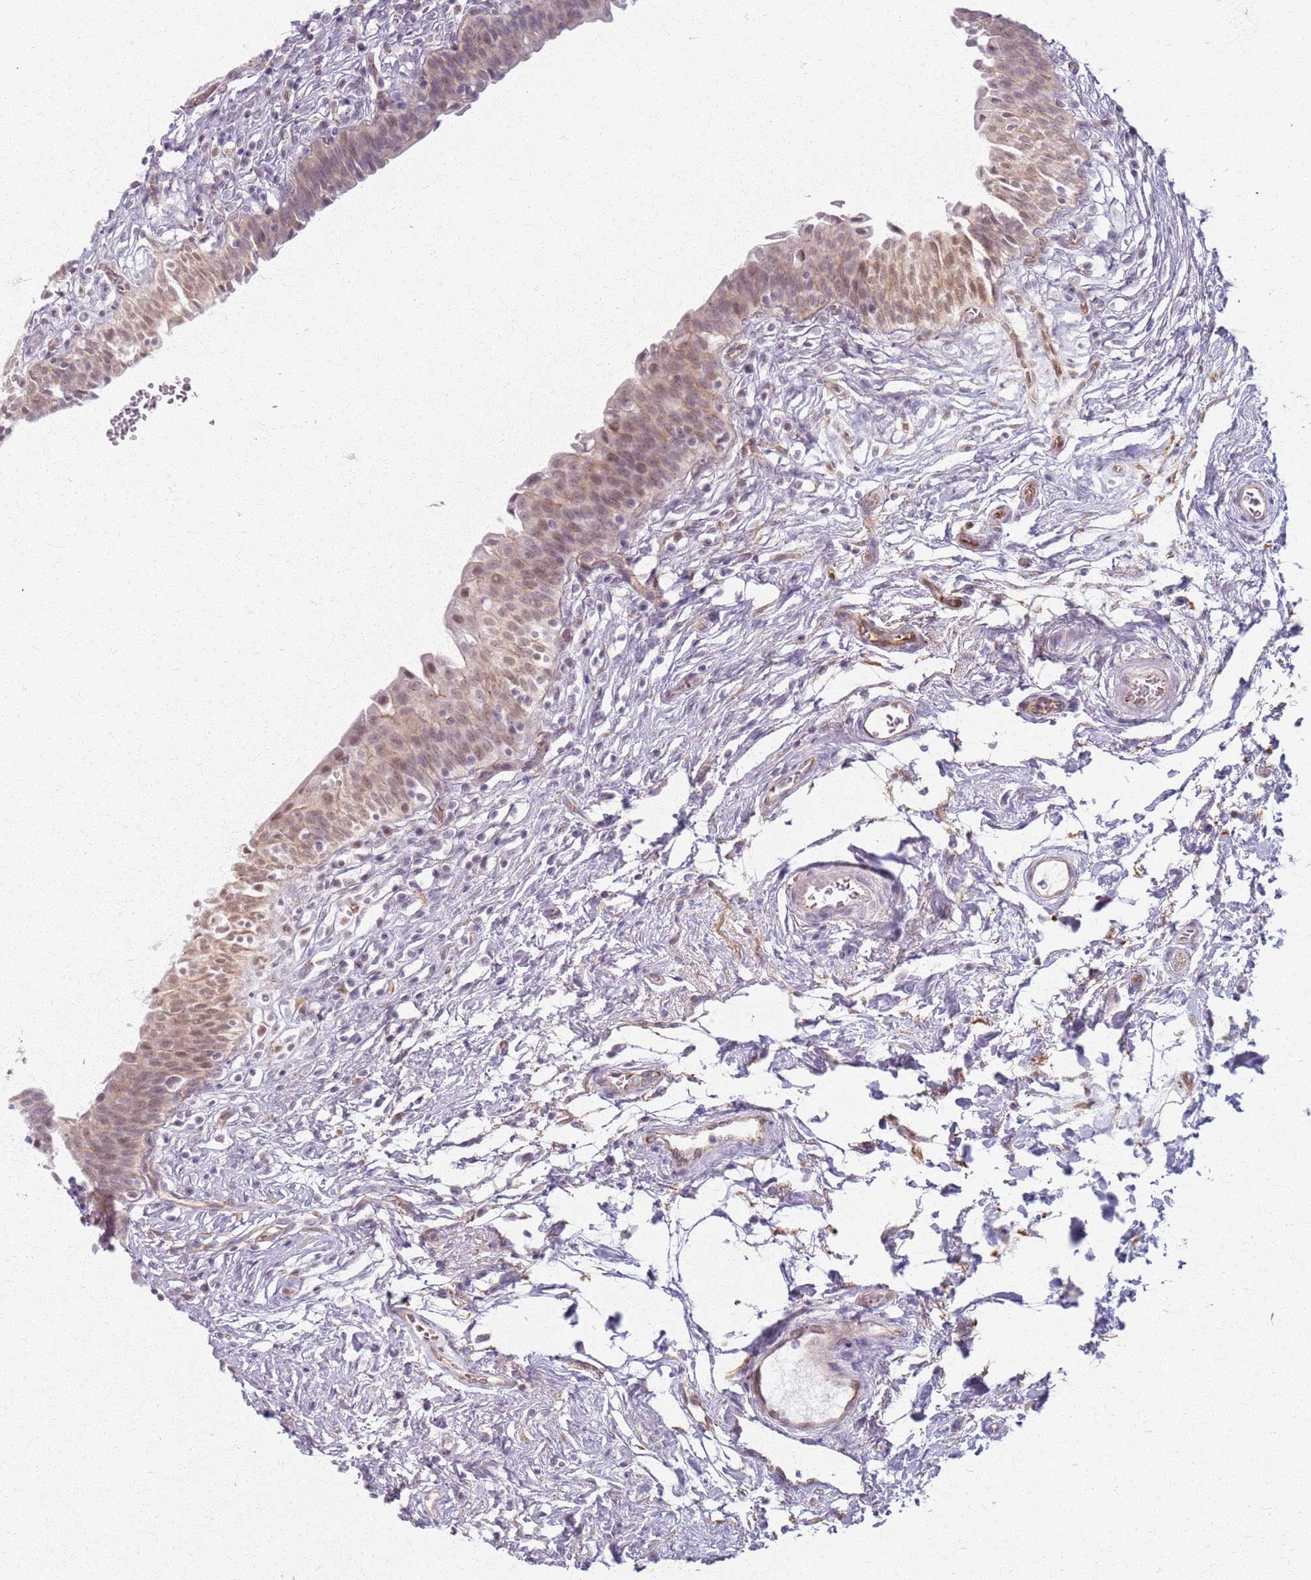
{"staining": {"intensity": "moderate", "quantity": ">75%", "location": "cytoplasmic/membranous,nuclear"}, "tissue": "urinary bladder", "cell_type": "Urothelial cells", "image_type": "normal", "snomed": [{"axis": "morphology", "description": "Normal tissue, NOS"}, {"axis": "topography", "description": "Urinary bladder"}], "caption": "Urinary bladder stained with DAB (3,3'-diaminobenzidine) immunohistochemistry reveals medium levels of moderate cytoplasmic/membranous,nuclear expression in approximately >75% of urothelial cells.", "gene": "KCNA5", "patient": {"sex": "male", "age": 83}}